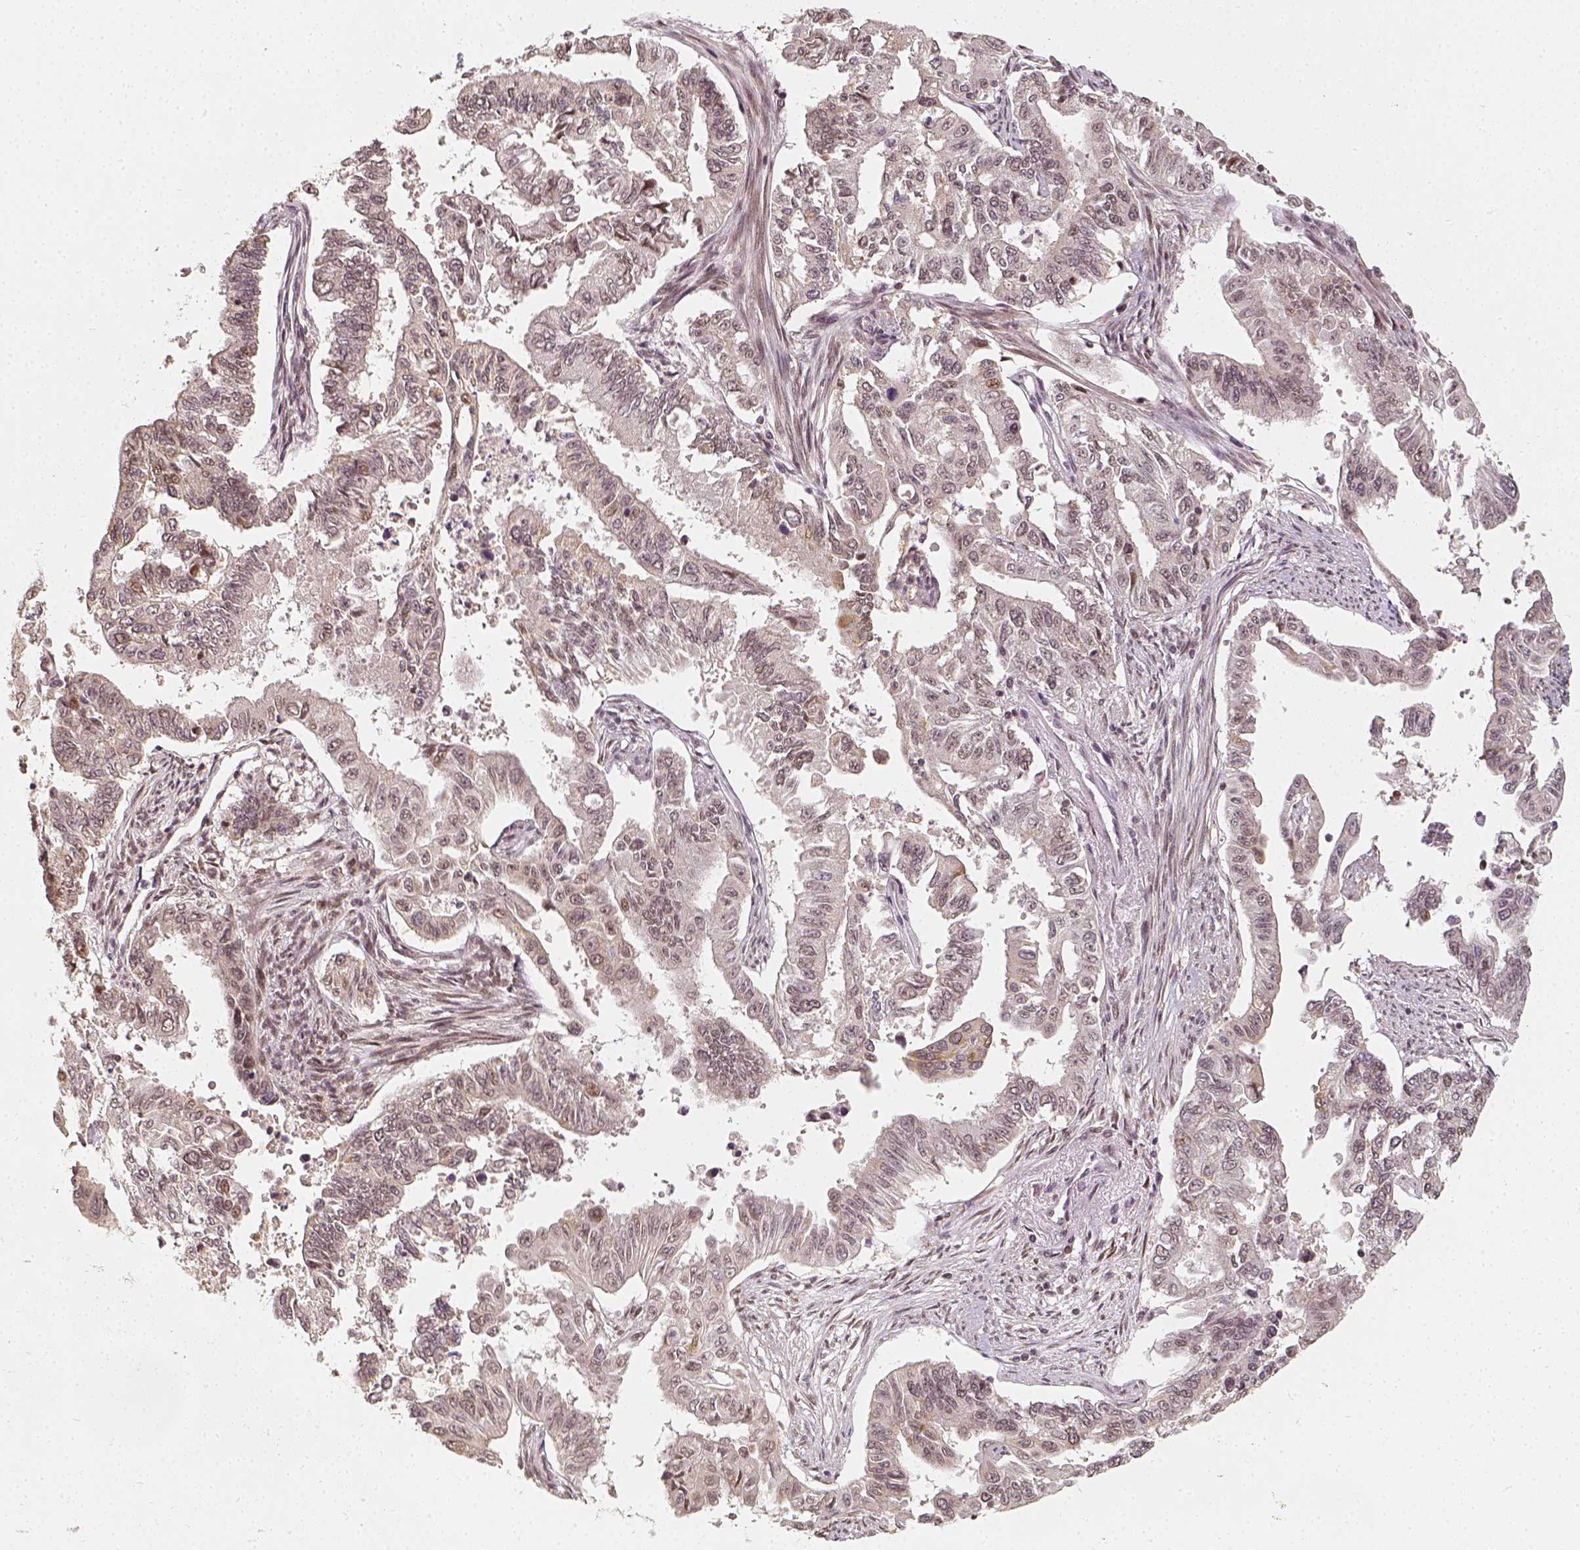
{"staining": {"intensity": "weak", "quantity": "<25%", "location": "nuclear"}, "tissue": "endometrial cancer", "cell_type": "Tumor cells", "image_type": "cancer", "snomed": [{"axis": "morphology", "description": "Adenocarcinoma, NOS"}, {"axis": "topography", "description": "Uterus"}], "caption": "Immunohistochemical staining of endometrial cancer shows no significant positivity in tumor cells.", "gene": "ZMAT3", "patient": {"sex": "female", "age": 59}}